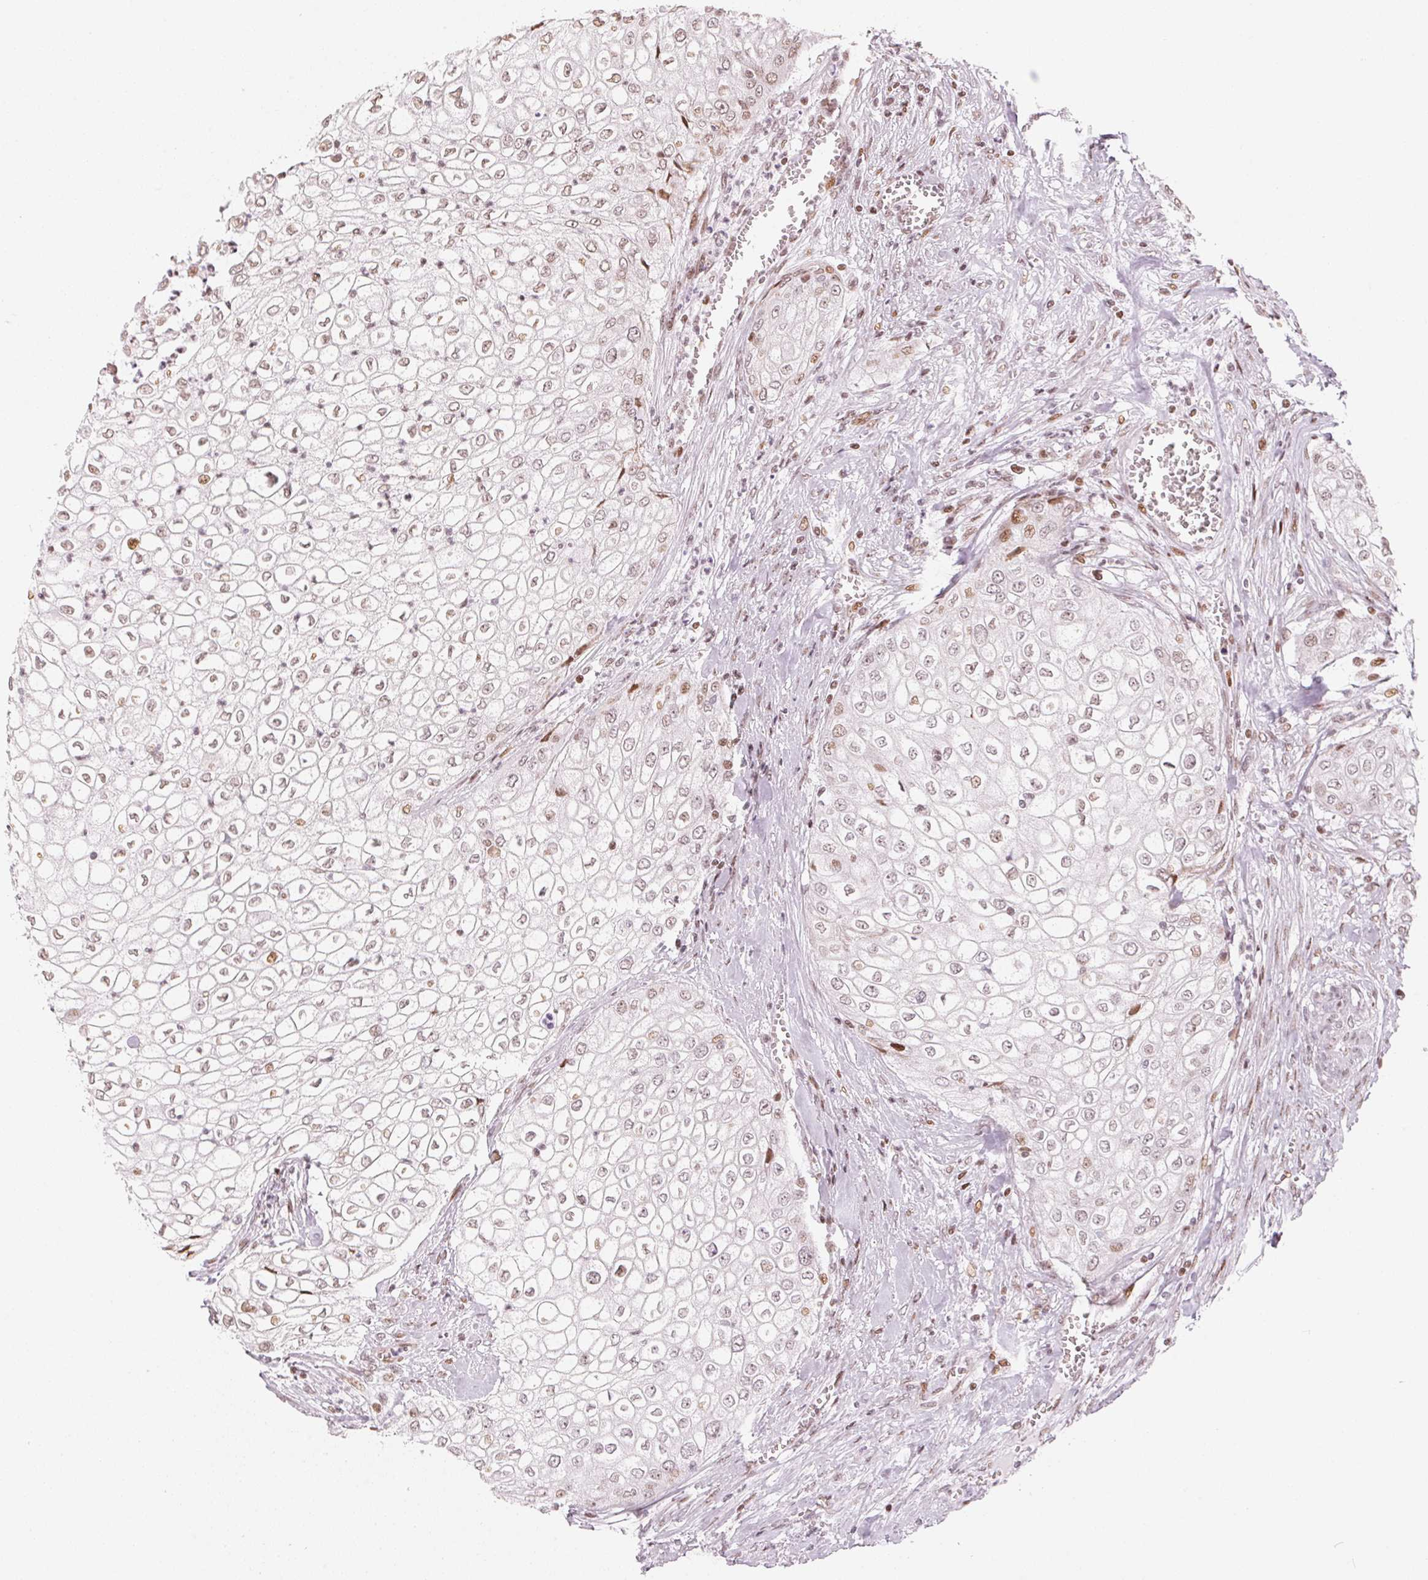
{"staining": {"intensity": "weak", "quantity": "<25%", "location": "nuclear"}, "tissue": "urothelial cancer", "cell_type": "Tumor cells", "image_type": "cancer", "snomed": [{"axis": "morphology", "description": "Urothelial carcinoma, High grade"}, {"axis": "topography", "description": "Urinary bladder"}], "caption": "A high-resolution micrograph shows immunohistochemistry (IHC) staining of urothelial carcinoma (high-grade), which reveals no significant expression in tumor cells.", "gene": "KAT6A", "patient": {"sex": "male", "age": 62}}